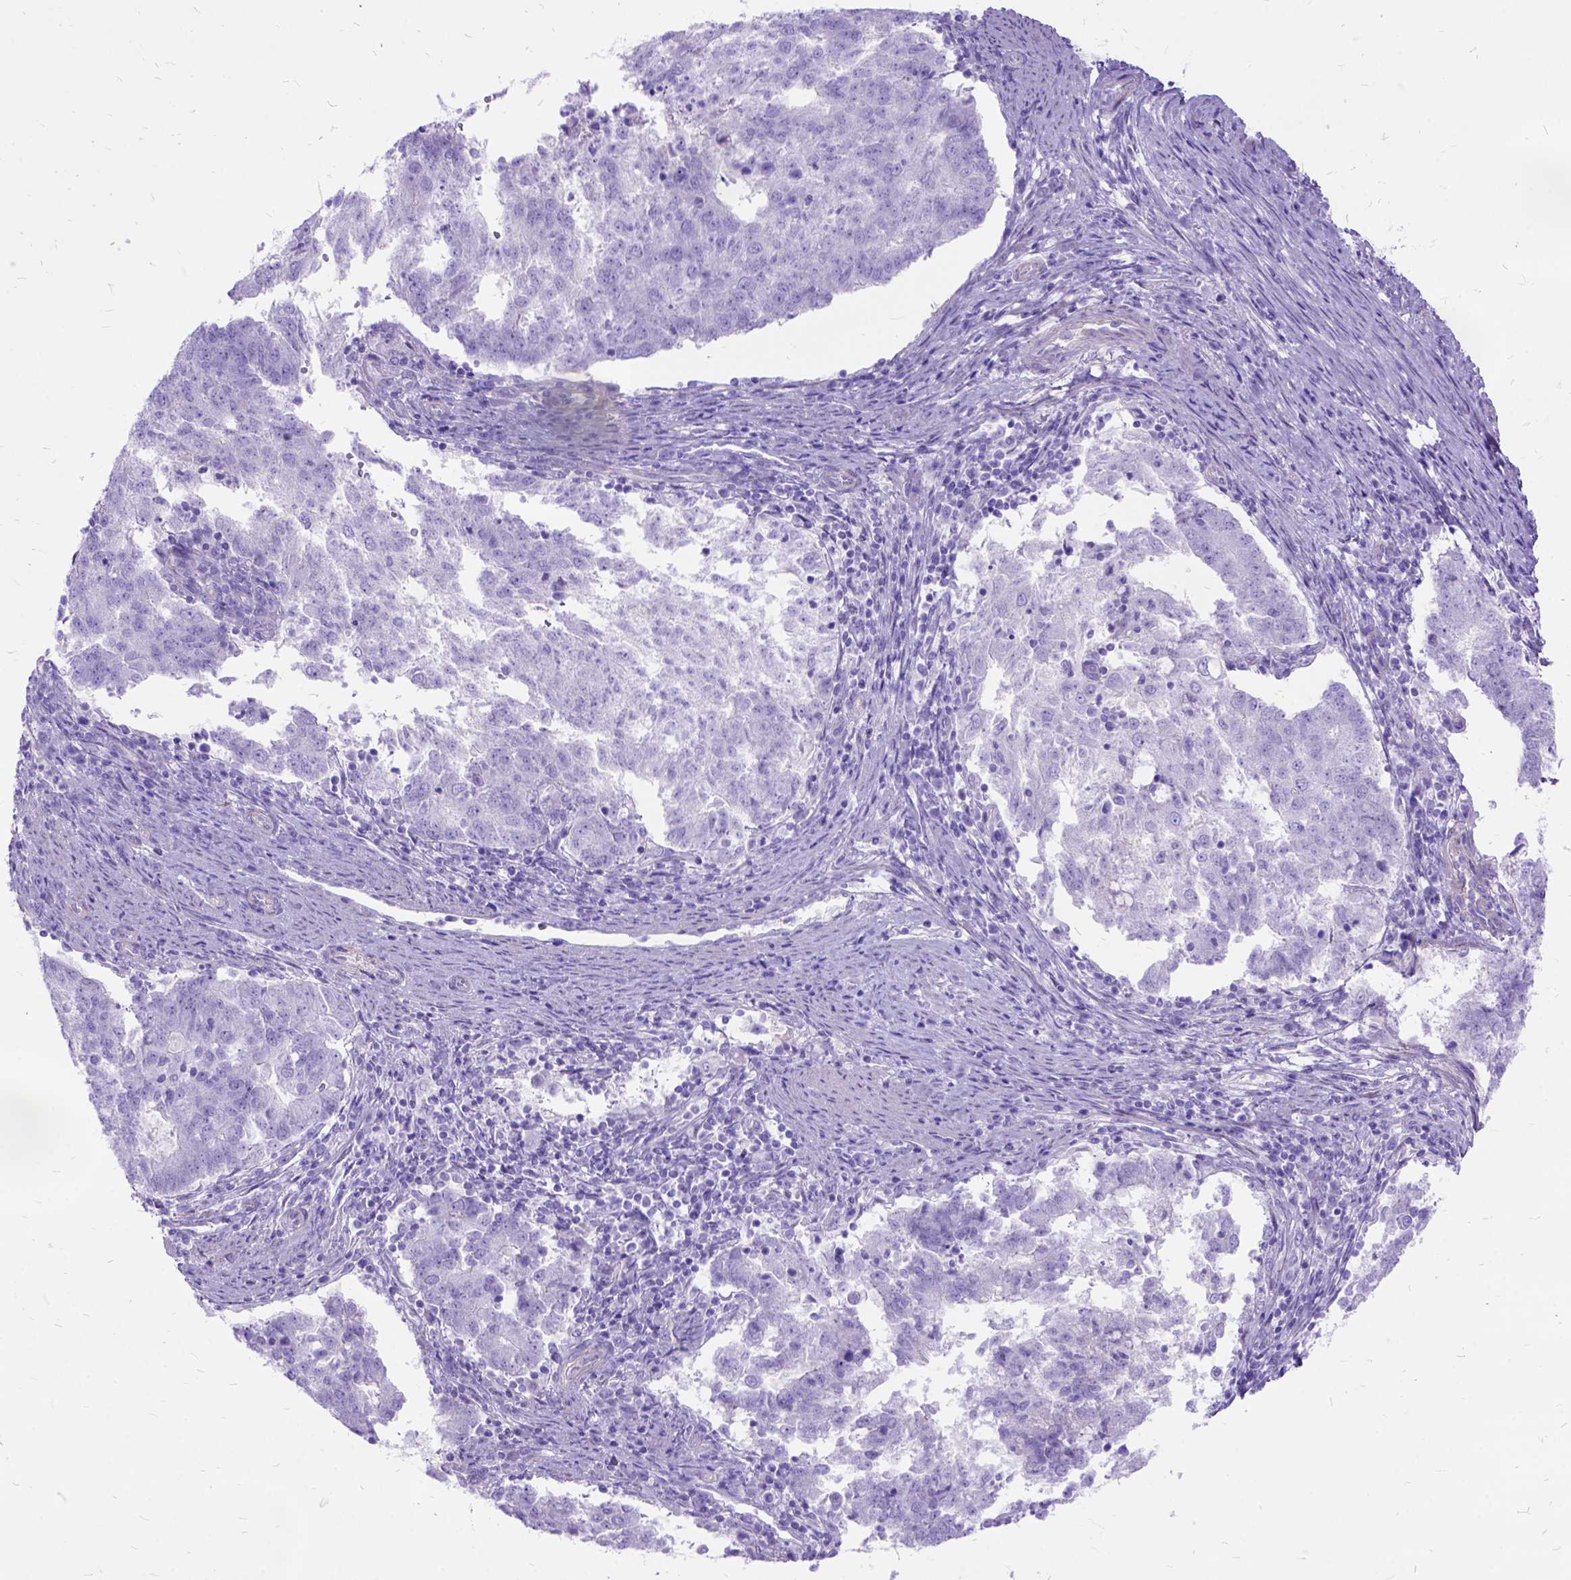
{"staining": {"intensity": "negative", "quantity": "none", "location": "none"}, "tissue": "endometrial cancer", "cell_type": "Tumor cells", "image_type": "cancer", "snomed": [{"axis": "morphology", "description": "Adenocarcinoma, NOS"}, {"axis": "topography", "description": "Endometrium"}], "caption": "IHC histopathology image of endometrial adenocarcinoma stained for a protein (brown), which shows no expression in tumor cells. Nuclei are stained in blue.", "gene": "ARL9", "patient": {"sex": "female", "age": 82}}